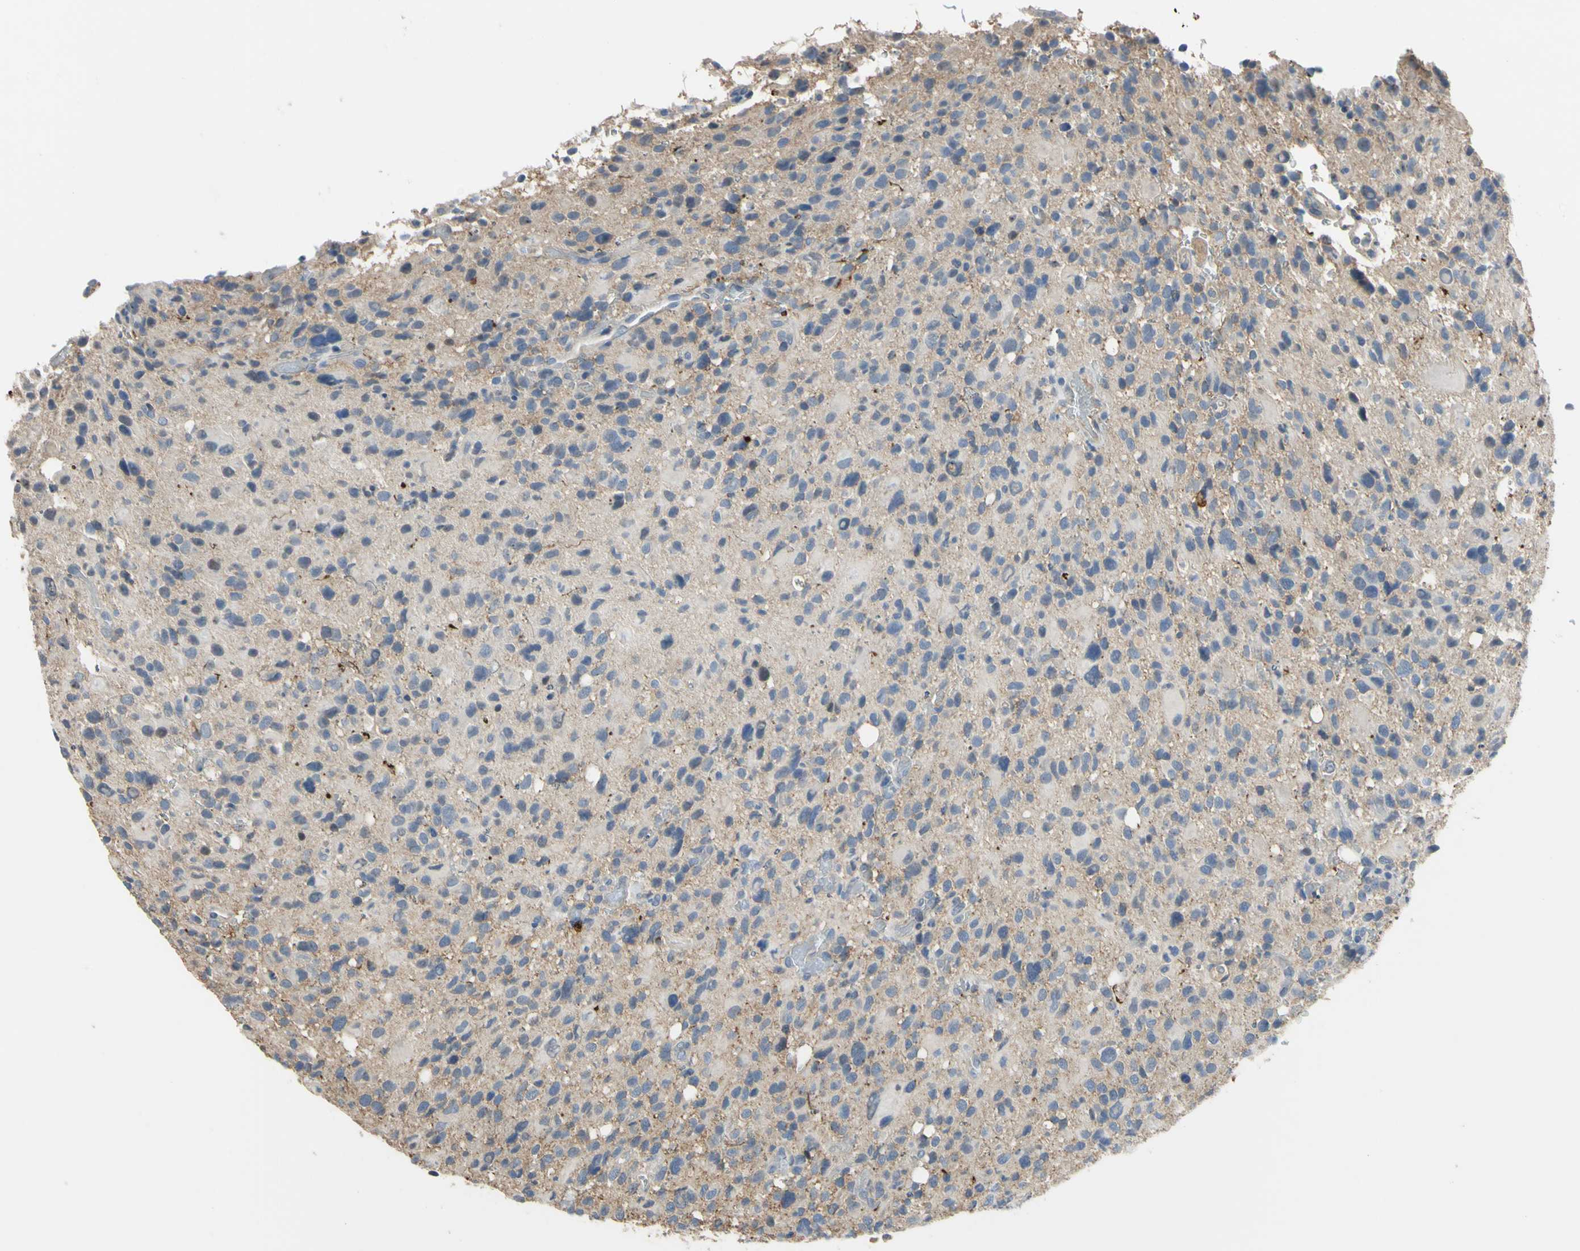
{"staining": {"intensity": "negative", "quantity": "none", "location": "none"}, "tissue": "glioma", "cell_type": "Tumor cells", "image_type": "cancer", "snomed": [{"axis": "morphology", "description": "Glioma, malignant, High grade"}, {"axis": "topography", "description": "Brain"}], "caption": "DAB (3,3'-diaminobenzidine) immunohistochemical staining of glioma reveals no significant staining in tumor cells.", "gene": "LHX9", "patient": {"sex": "male", "age": 48}}